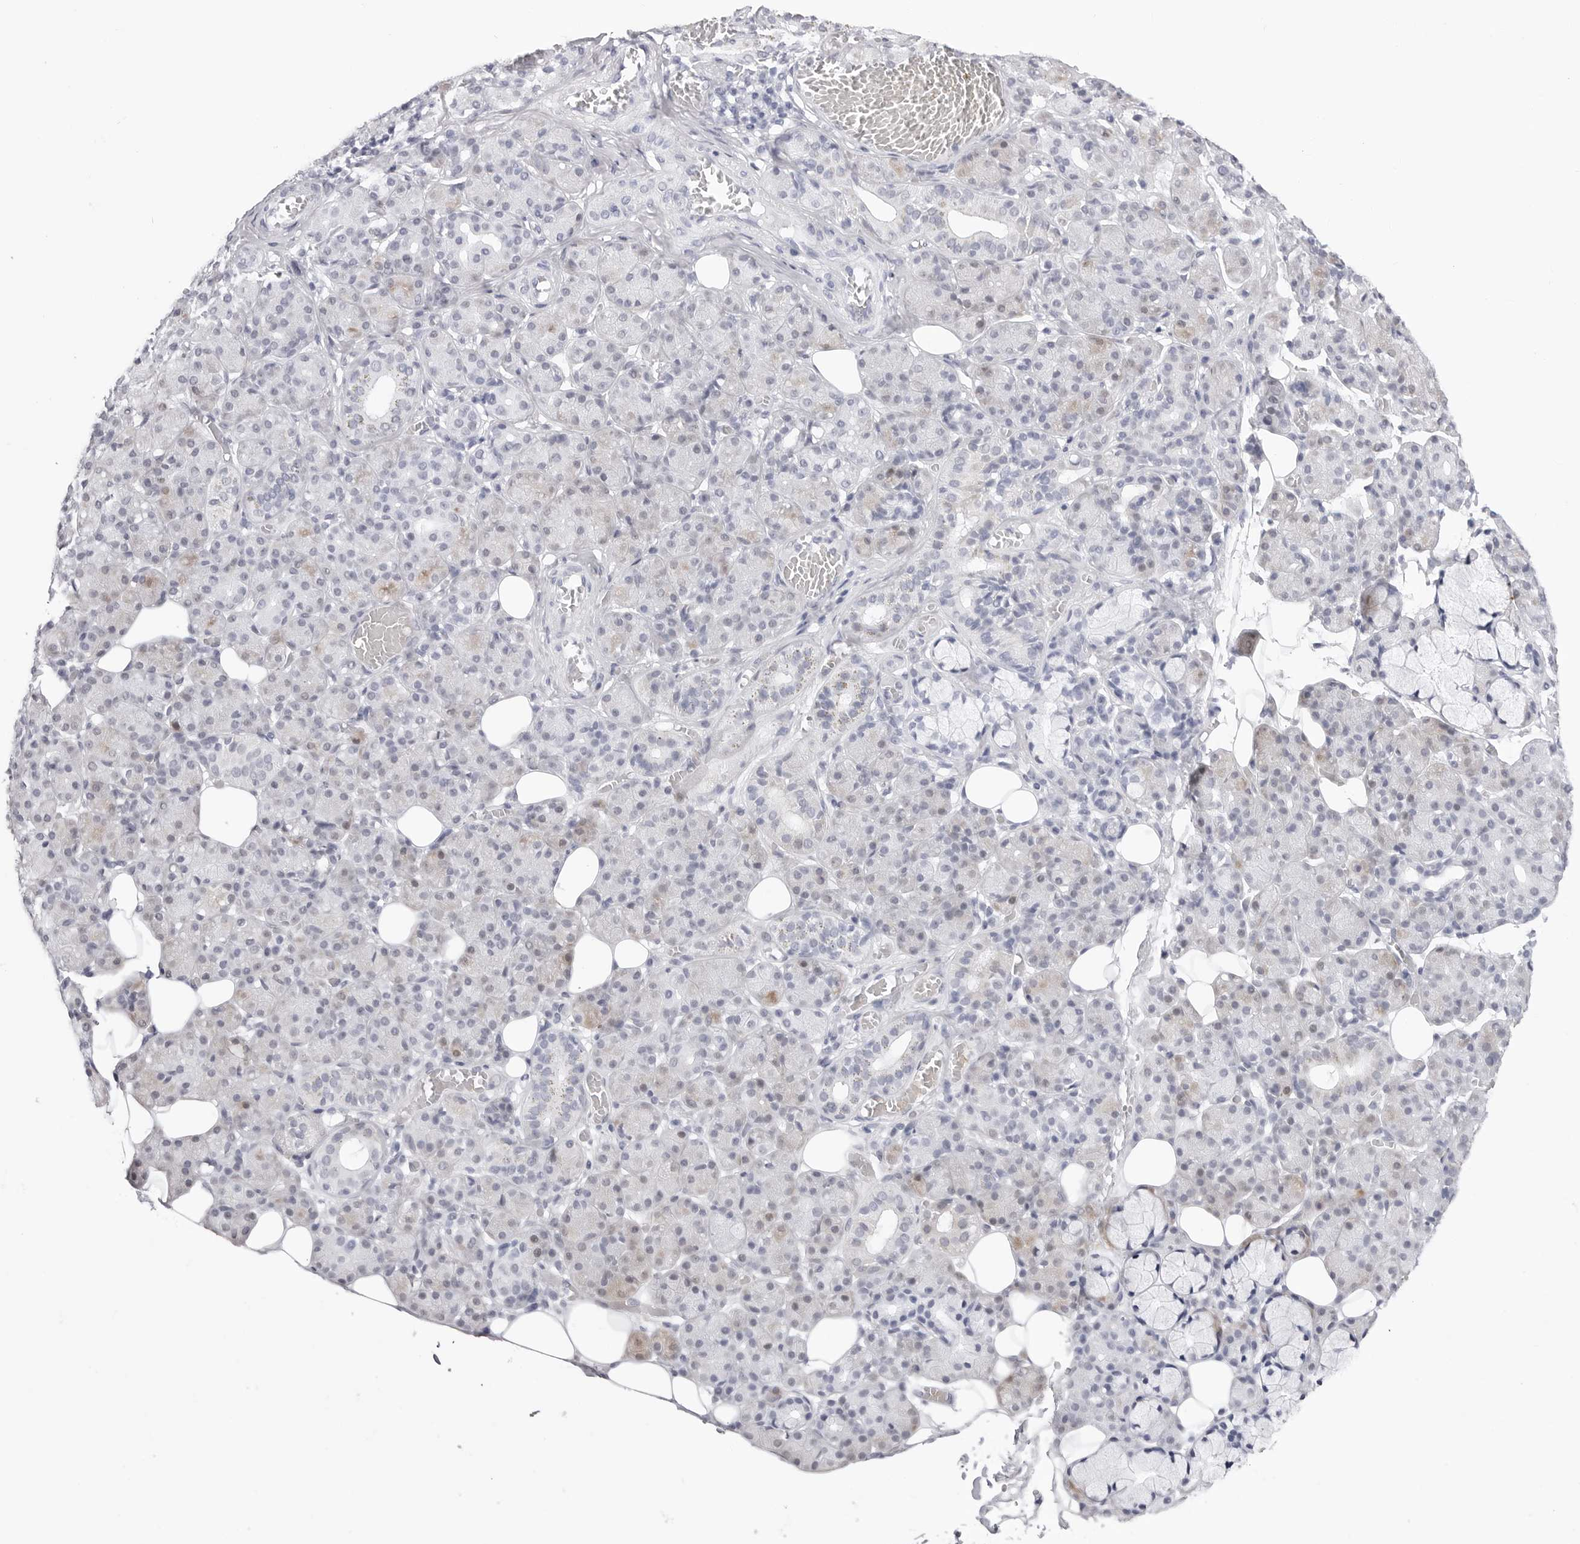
{"staining": {"intensity": "negative", "quantity": "none", "location": "none"}, "tissue": "salivary gland", "cell_type": "Glandular cells", "image_type": "normal", "snomed": [{"axis": "morphology", "description": "Normal tissue, NOS"}, {"axis": "topography", "description": "Salivary gland"}], "caption": "Immunohistochemistry (IHC) micrograph of normal human salivary gland stained for a protein (brown), which reveals no expression in glandular cells. (Brightfield microscopy of DAB (3,3'-diaminobenzidine) IHC at high magnification).", "gene": "TSSK1B", "patient": {"sex": "male", "age": 63}}